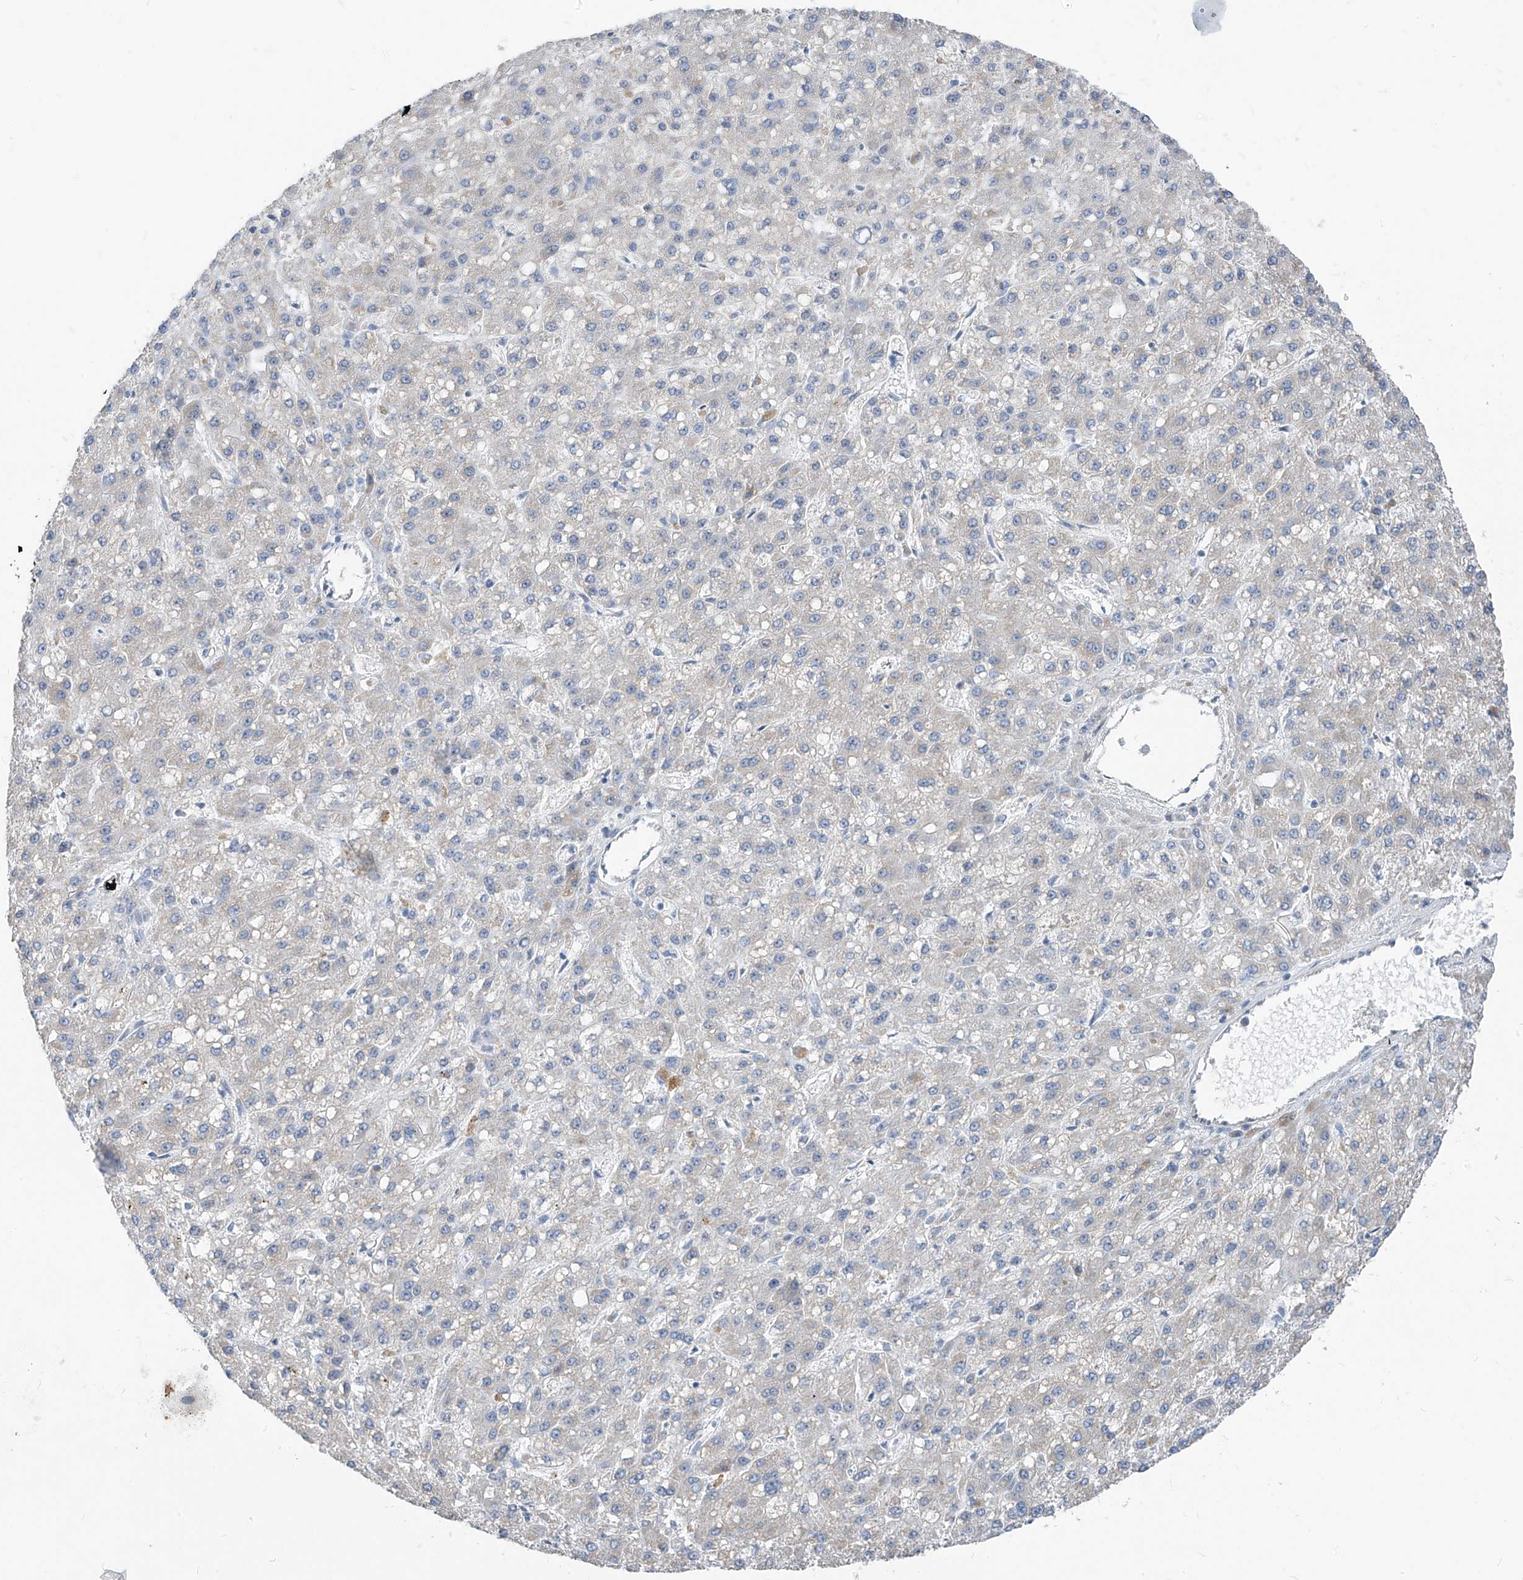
{"staining": {"intensity": "negative", "quantity": "none", "location": "none"}, "tissue": "liver cancer", "cell_type": "Tumor cells", "image_type": "cancer", "snomed": [{"axis": "morphology", "description": "Carcinoma, Hepatocellular, NOS"}, {"axis": "topography", "description": "Liver"}], "caption": "A photomicrograph of hepatocellular carcinoma (liver) stained for a protein demonstrates no brown staining in tumor cells.", "gene": "LDAH", "patient": {"sex": "male", "age": 67}}